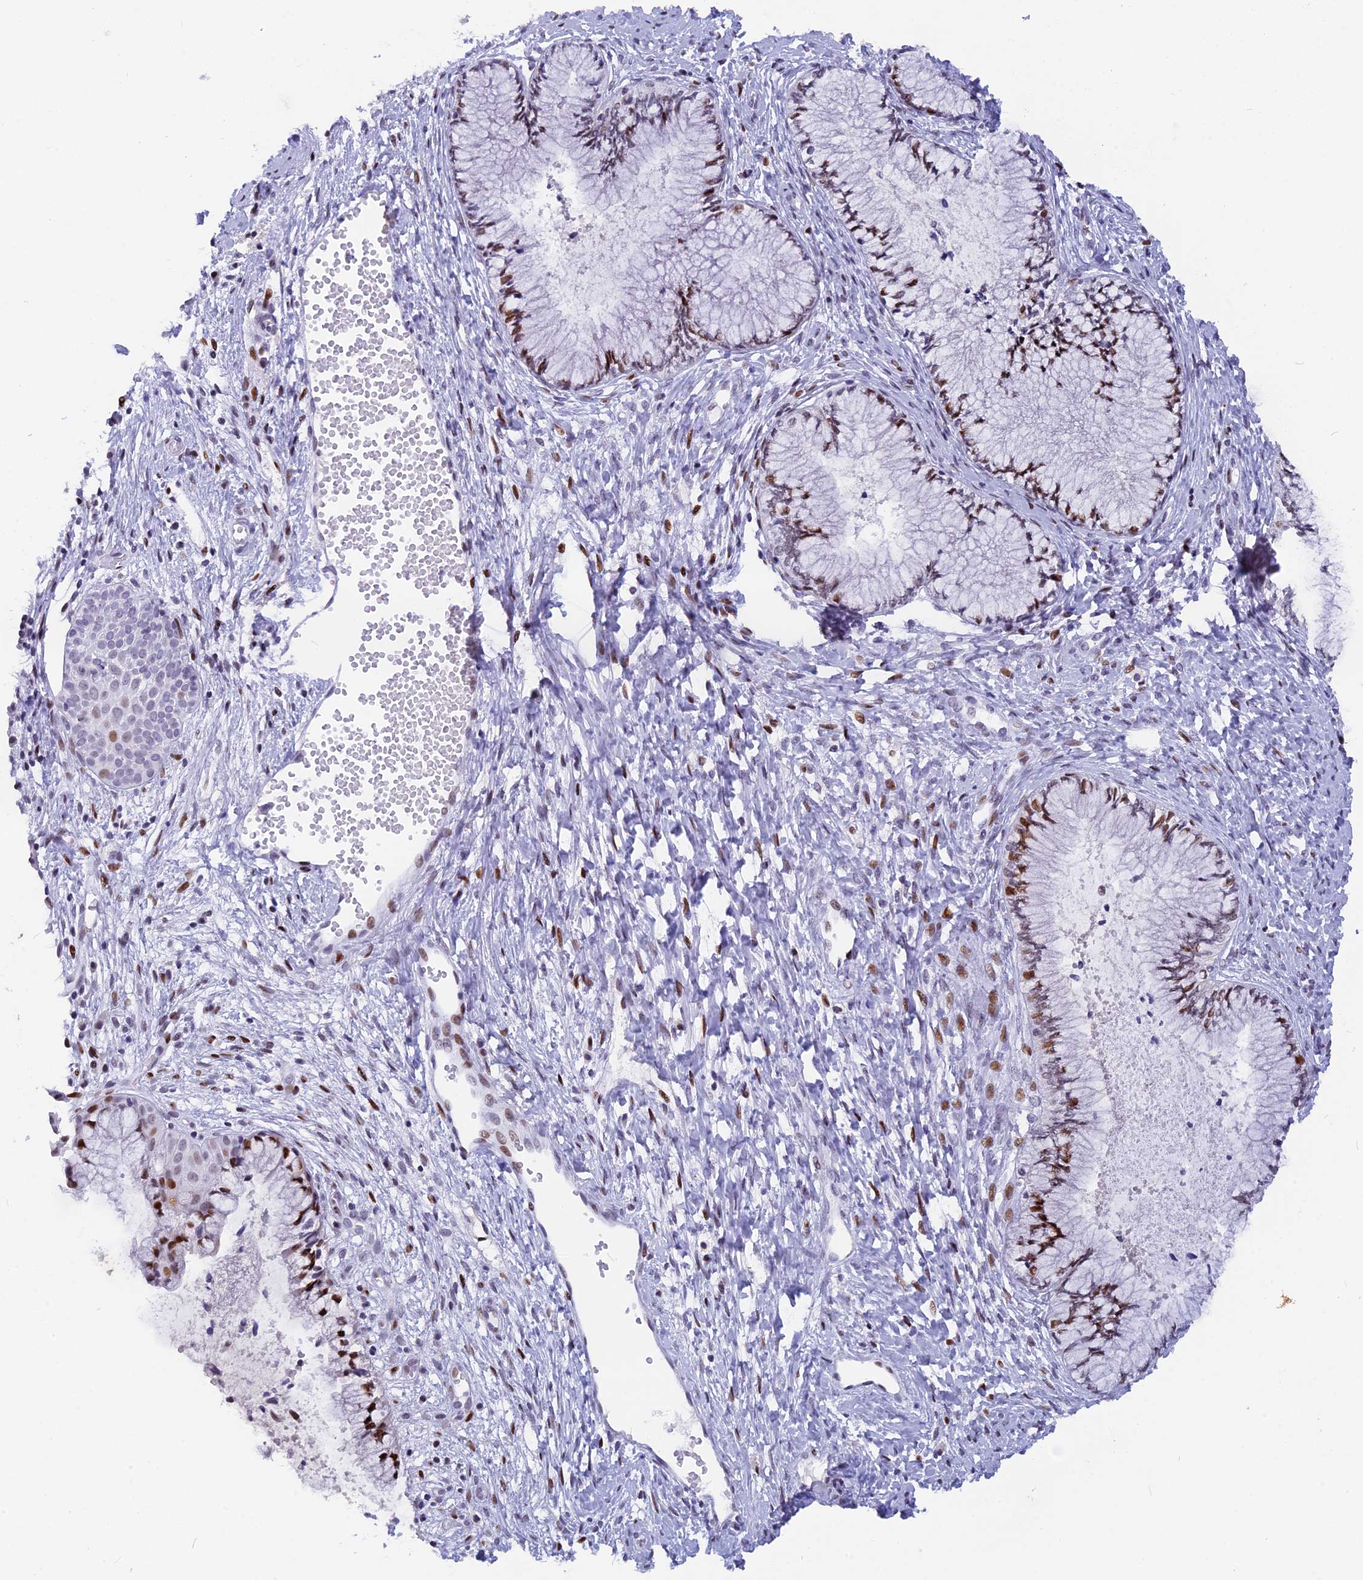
{"staining": {"intensity": "moderate", "quantity": "25%-75%", "location": "nuclear"}, "tissue": "cervix", "cell_type": "Glandular cells", "image_type": "normal", "snomed": [{"axis": "morphology", "description": "Normal tissue, NOS"}, {"axis": "topography", "description": "Cervix"}], "caption": "Immunohistochemical staining of benign human cervix demonstrates 25%-75% levels of moderate nuclear protein expression in approximately 25%-75% of glandular cells.", "gene": "NSA2", "patient": {"sex": "female", "age": 42}}